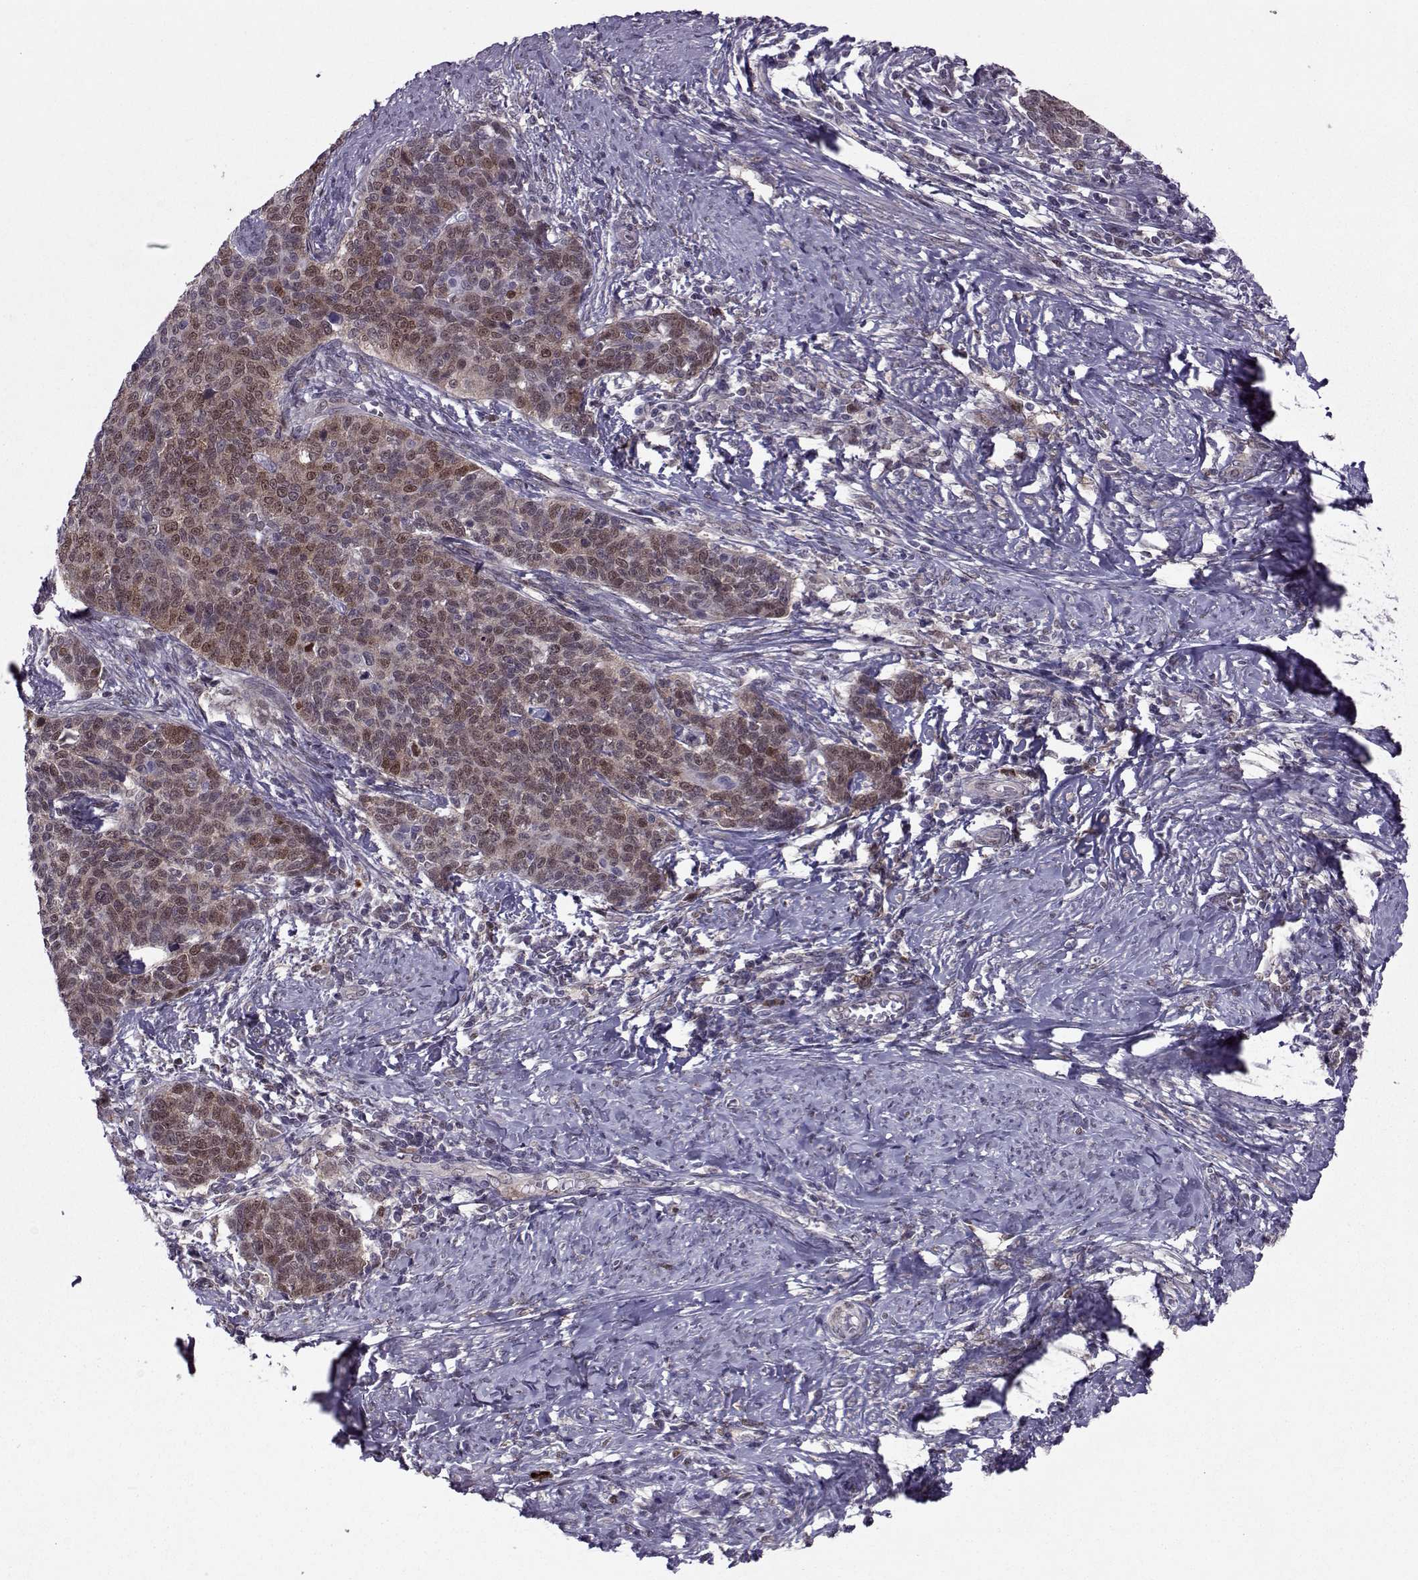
{"staining": {"intensity": "moderate", "quantity": "25%-75%", "location": "nuclear"}, "tissue": "cervical cancer", "cell_type": "Tumor cells", "image_type": "cancer", "snomed": [{"axis": "morphology", "description": "Squamous cell carcinoma, NOS"}, {"axis": "topography", "description": "Cervix"}], "caption": "Immunohistochemical staining of human cervical cancer demonstrates medium levels of moderate nuclear expression in about 25%-75% of tumor cells.", "gene": "CDK4", "patient": {"sex": "female", "age": 39}}